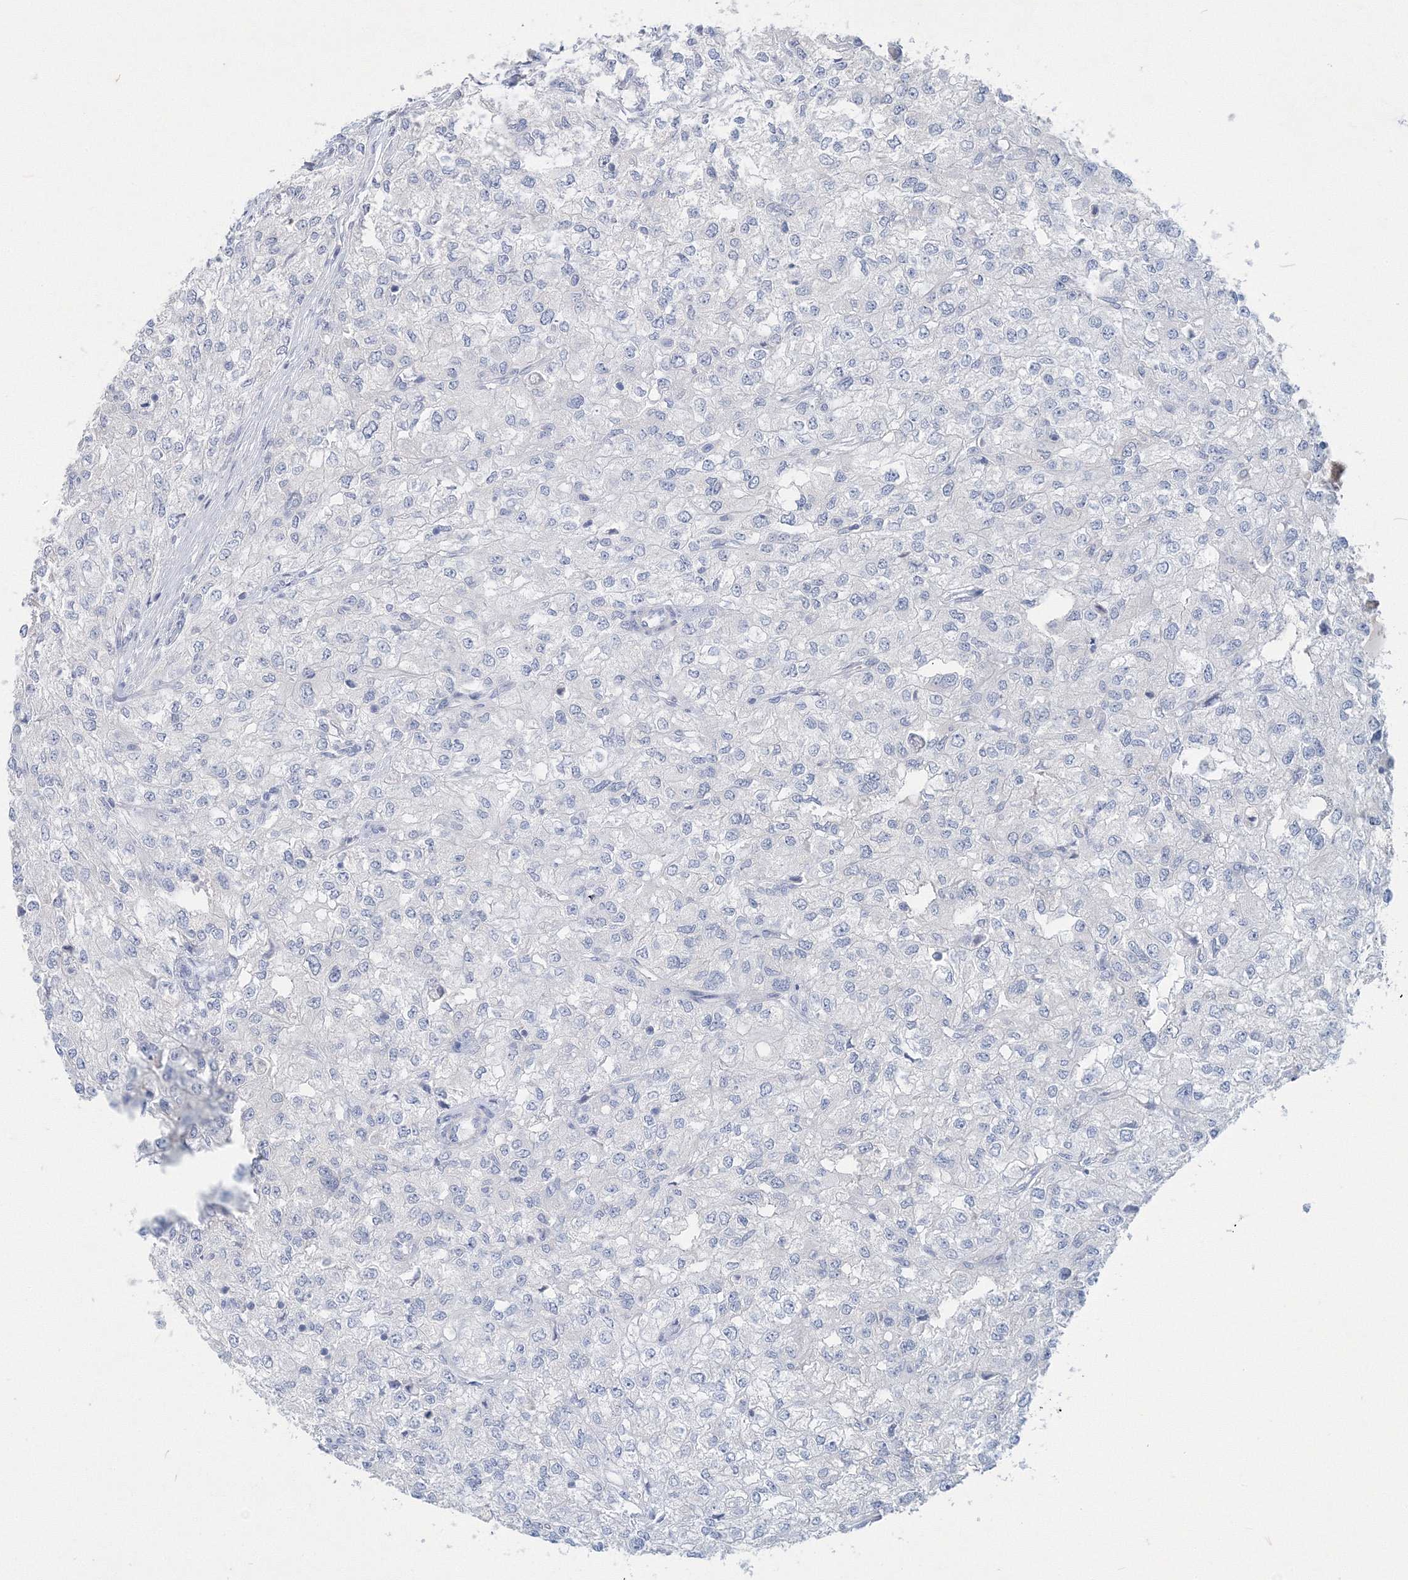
{"staining": {"intensity": "negative", "quantity": "none", "location": "none"}, "tissue": "renal cancer", "cell_type": "Tumor cells", "image_type": "cancer", "snomed": [{"axis": "morphology", "description": "Adenocarcinoma, NOS"}, {"axis": "topography", "description": "Kidney"}], "caption": "Tumor cells show no significant protein positivity in renal adenocarcinoma. (DAB (3,3'-diaminobenzidine) immunohistochemistry visualized using brightfield microscopy, high magnification).", "gene": "OSBPL6", "patient": {"sex": "female", "age": 54}}